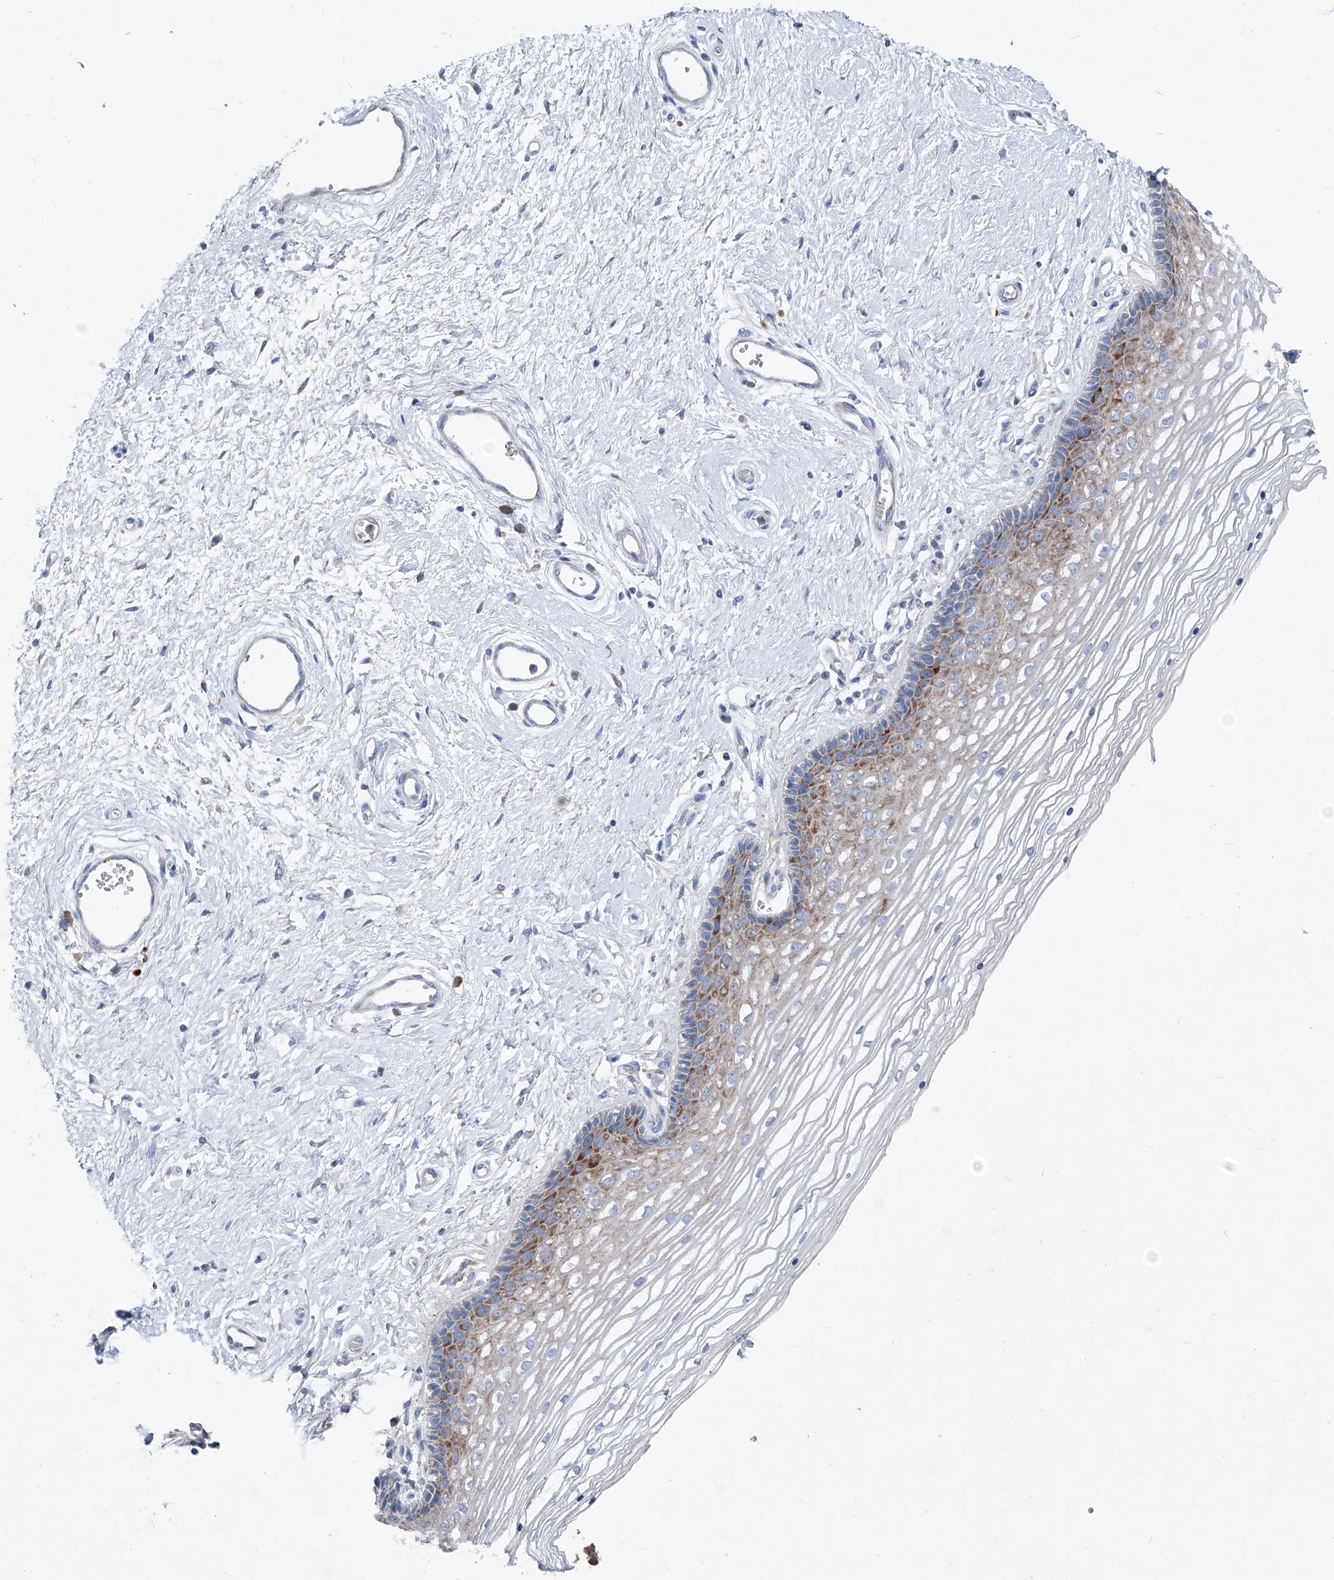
{"staining": {"intensity": "moderate", "quantity": "<25%", "location": "cytoplasmic/membranous"}, "tissue": "vagina", "cell_type": "Squamous epithelial cells", "image_type": "normal", "snomed": [{"axis": "morphology", "description": "Normal tissue, NOS"}, {"axis": "topography", "description": "Vagina"}], "caption": "The micrograph demonstrates immunohistochemical staining of benign vagina. There is moderate cytoplasmic/membranous expression is identified in about <25% of squamous epithelial cells. Nuclei are stained in blue.", "gene": "IFI27", "patient": {"sex": "female", "age": 46}}